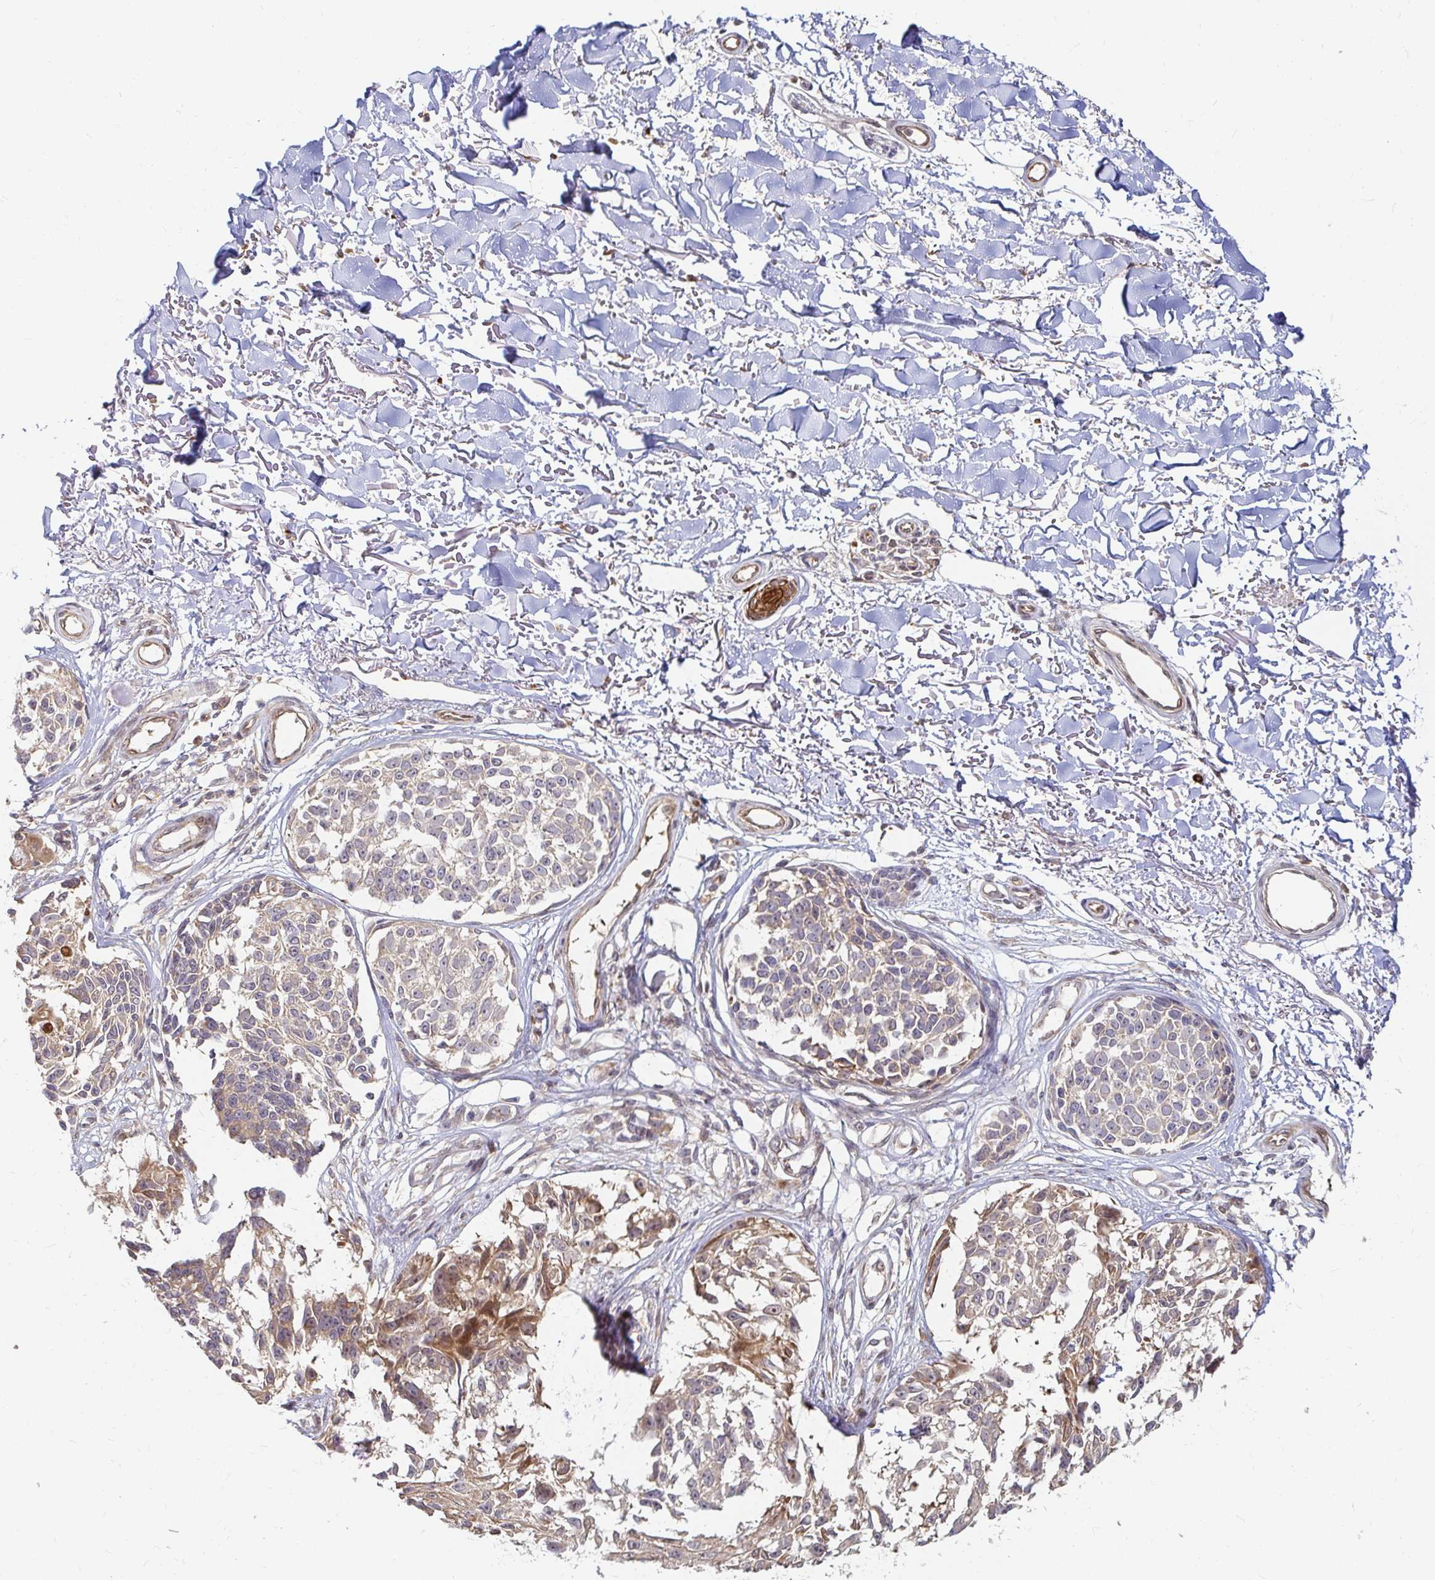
{"staining": {"intensity": "weak", "quantity": "25%-75%", "location": "cytoplasmic/membranous"}, "tissue": "melanoma", "cell_type": "Tumor cells", "image_type": "cancer", "snomed": [{"axis": "morphology", "description": "Malignant melanoma, NOS"}, {"axis": "topography", "description": "Skin"}], "caption": "Immunohistochemical staining of malignant melanoma reveals weak cytoplasmic/membranous protein staining in about 25%-75% of tumor cells.", "gene": "CAST", "patient": {"sex": "male", "age": 73}}